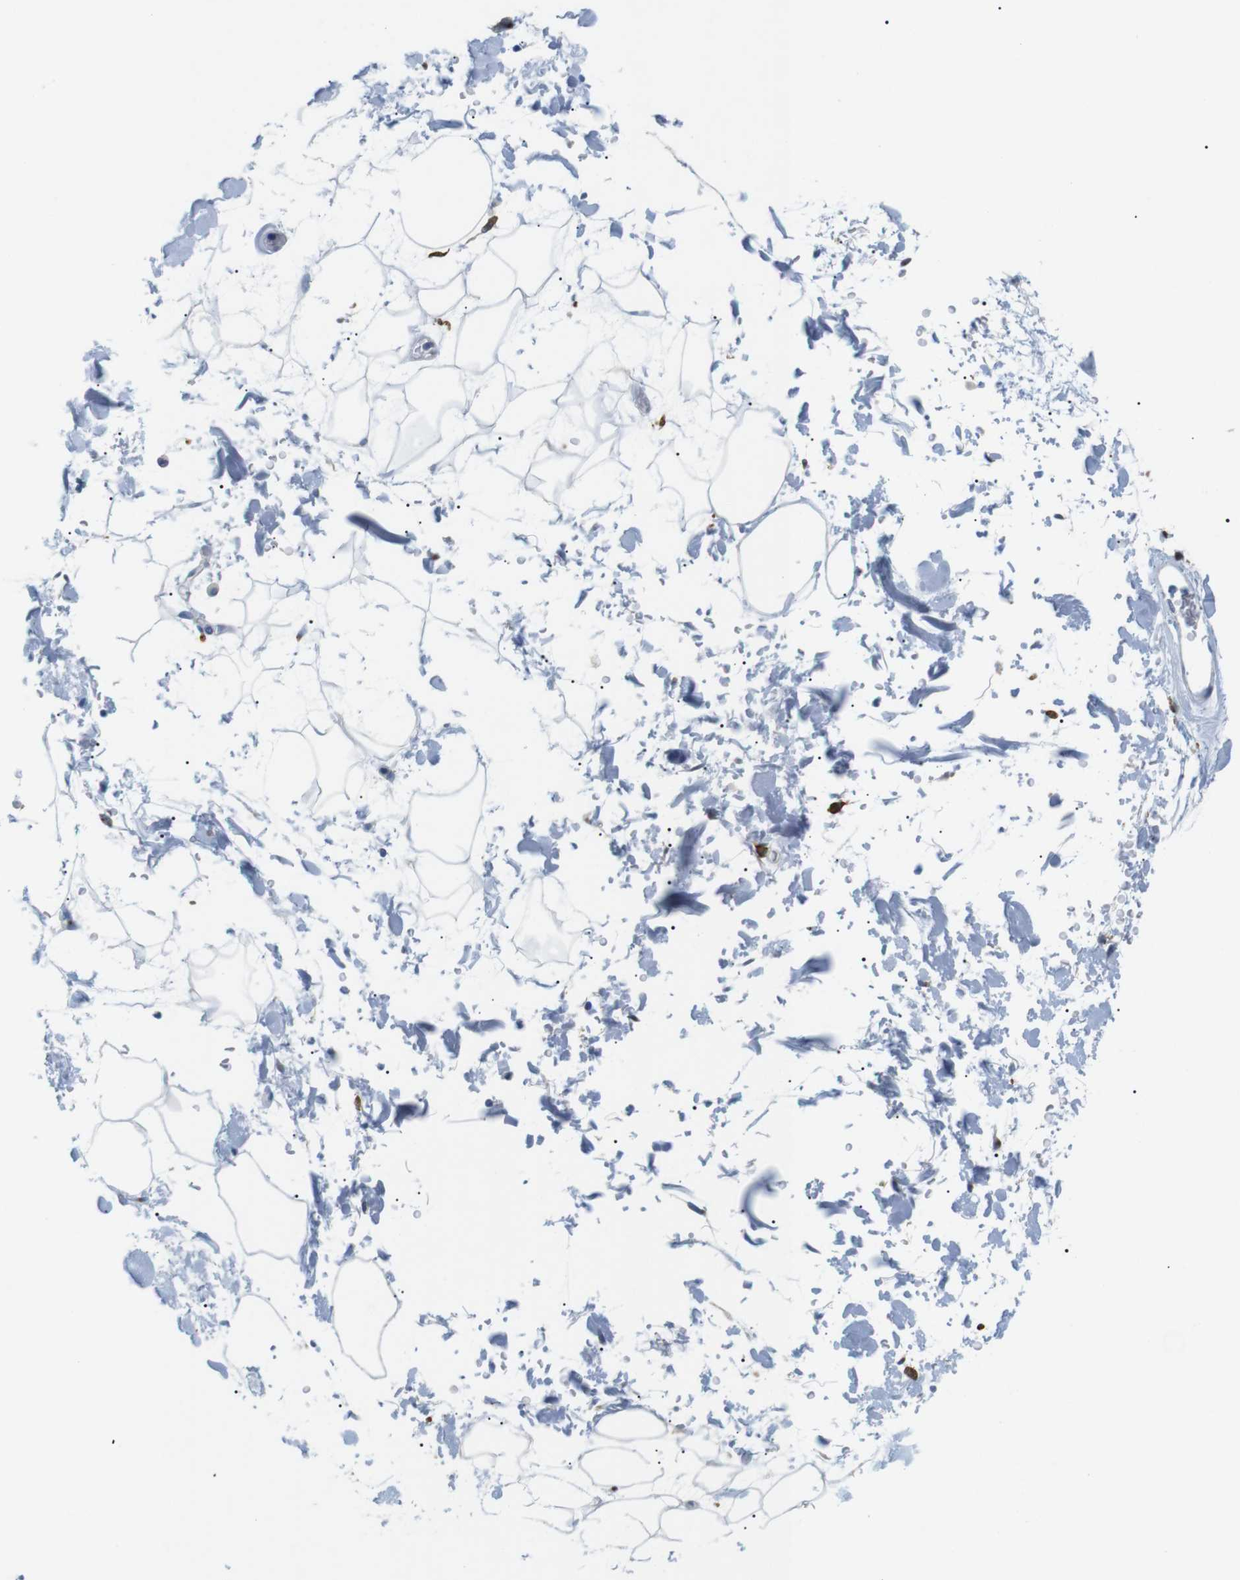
{"staining": {"intensity": "negative", "quantity": "none", "location": "none"}, "tissue": "adipose tissue", "cell_type": "Adipocytes", "image_type": "normal", "snomed": [{"axis": "morphology", "description": "Normal tissue, NOS"}, {"axis": "topography", "description": "Soft tissue"}], "caption": "DAB immunohistochemical staining of normal human adipose tissue shows no significant positivity in adipocytes. (DAB (3,3'-diaminobenzidine) immunohistochemistry (IHC) with hematoxylin counter stain).", "gene": "FCGRT", "patient": {"sex": "male", "age": 72}}